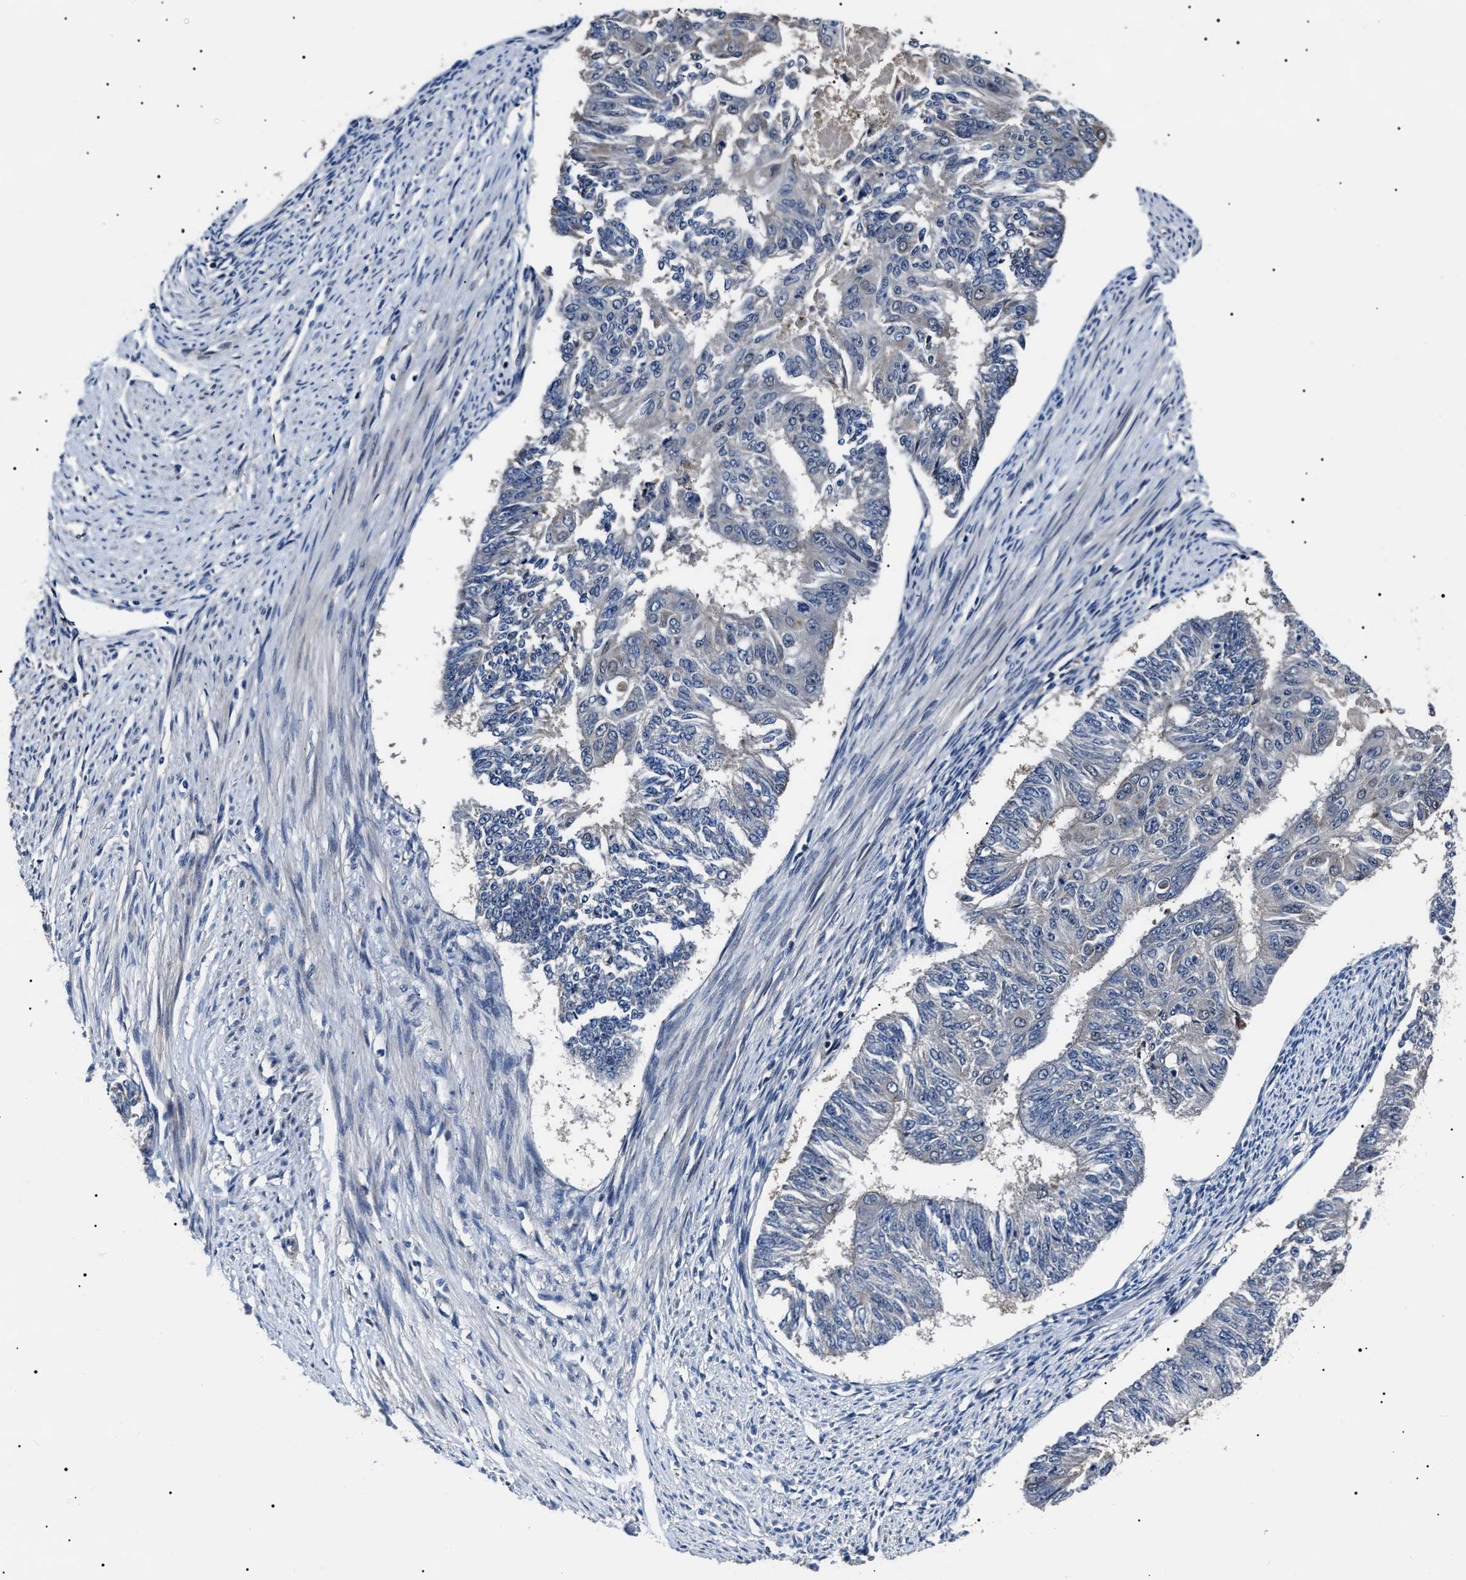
{"staining": {"intensity": "negative", "quantity": "none", "location": "none"}, "tissue": "endometrial cancer", "cell_type": "Tumor cells", "image_type": "cancer", "snomed": [{"axis": "morphology", "description": "Adenocarcinoma, NOS"}, {"axis": "topography", "description": "Endometrium"}], "caption": "IHC micrograph of endometrial adenocarcinoma stained for a protein (brown), which reveals no staining in tumor cells.", "gene": "IFT81", "patient": {"sex": "female", "age": 32}}